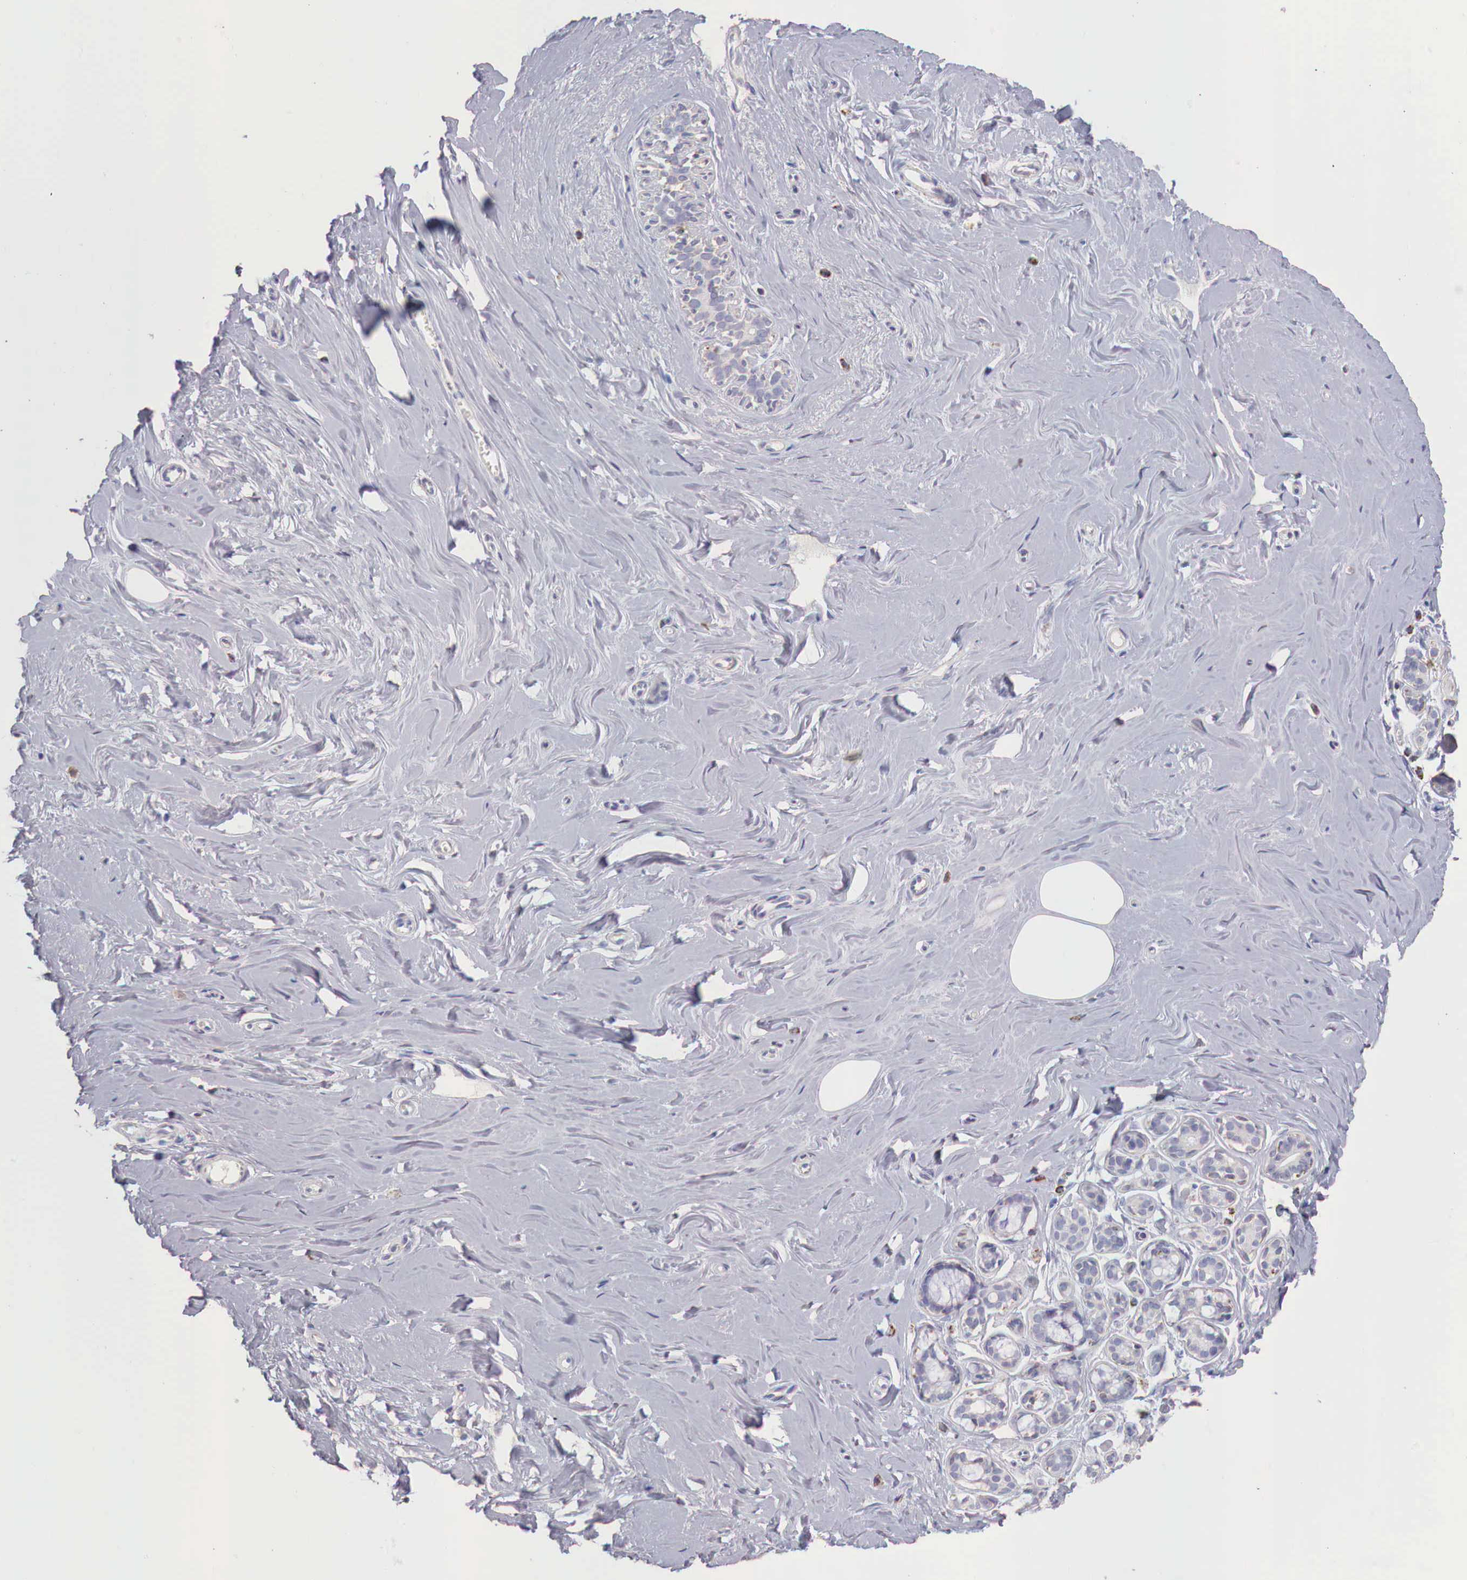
{"staining": {"intensity": "negative", "quantity": "none", "location": "none"}, "tissue": "breast", "cell_type": "Adipocytes", "image_type": "normal", "snomed": [{"axis": "morphology", "description": "Normal tissue, NOS"}, {"axis": "topography", "description": "Breast"}], "caption": "DAB immunohistochemical staining of benign human breast demonstrates no significant positivity in adipocytes.", "gene": "IDH3G", "patient": {"sex": "female", "age": 45}}